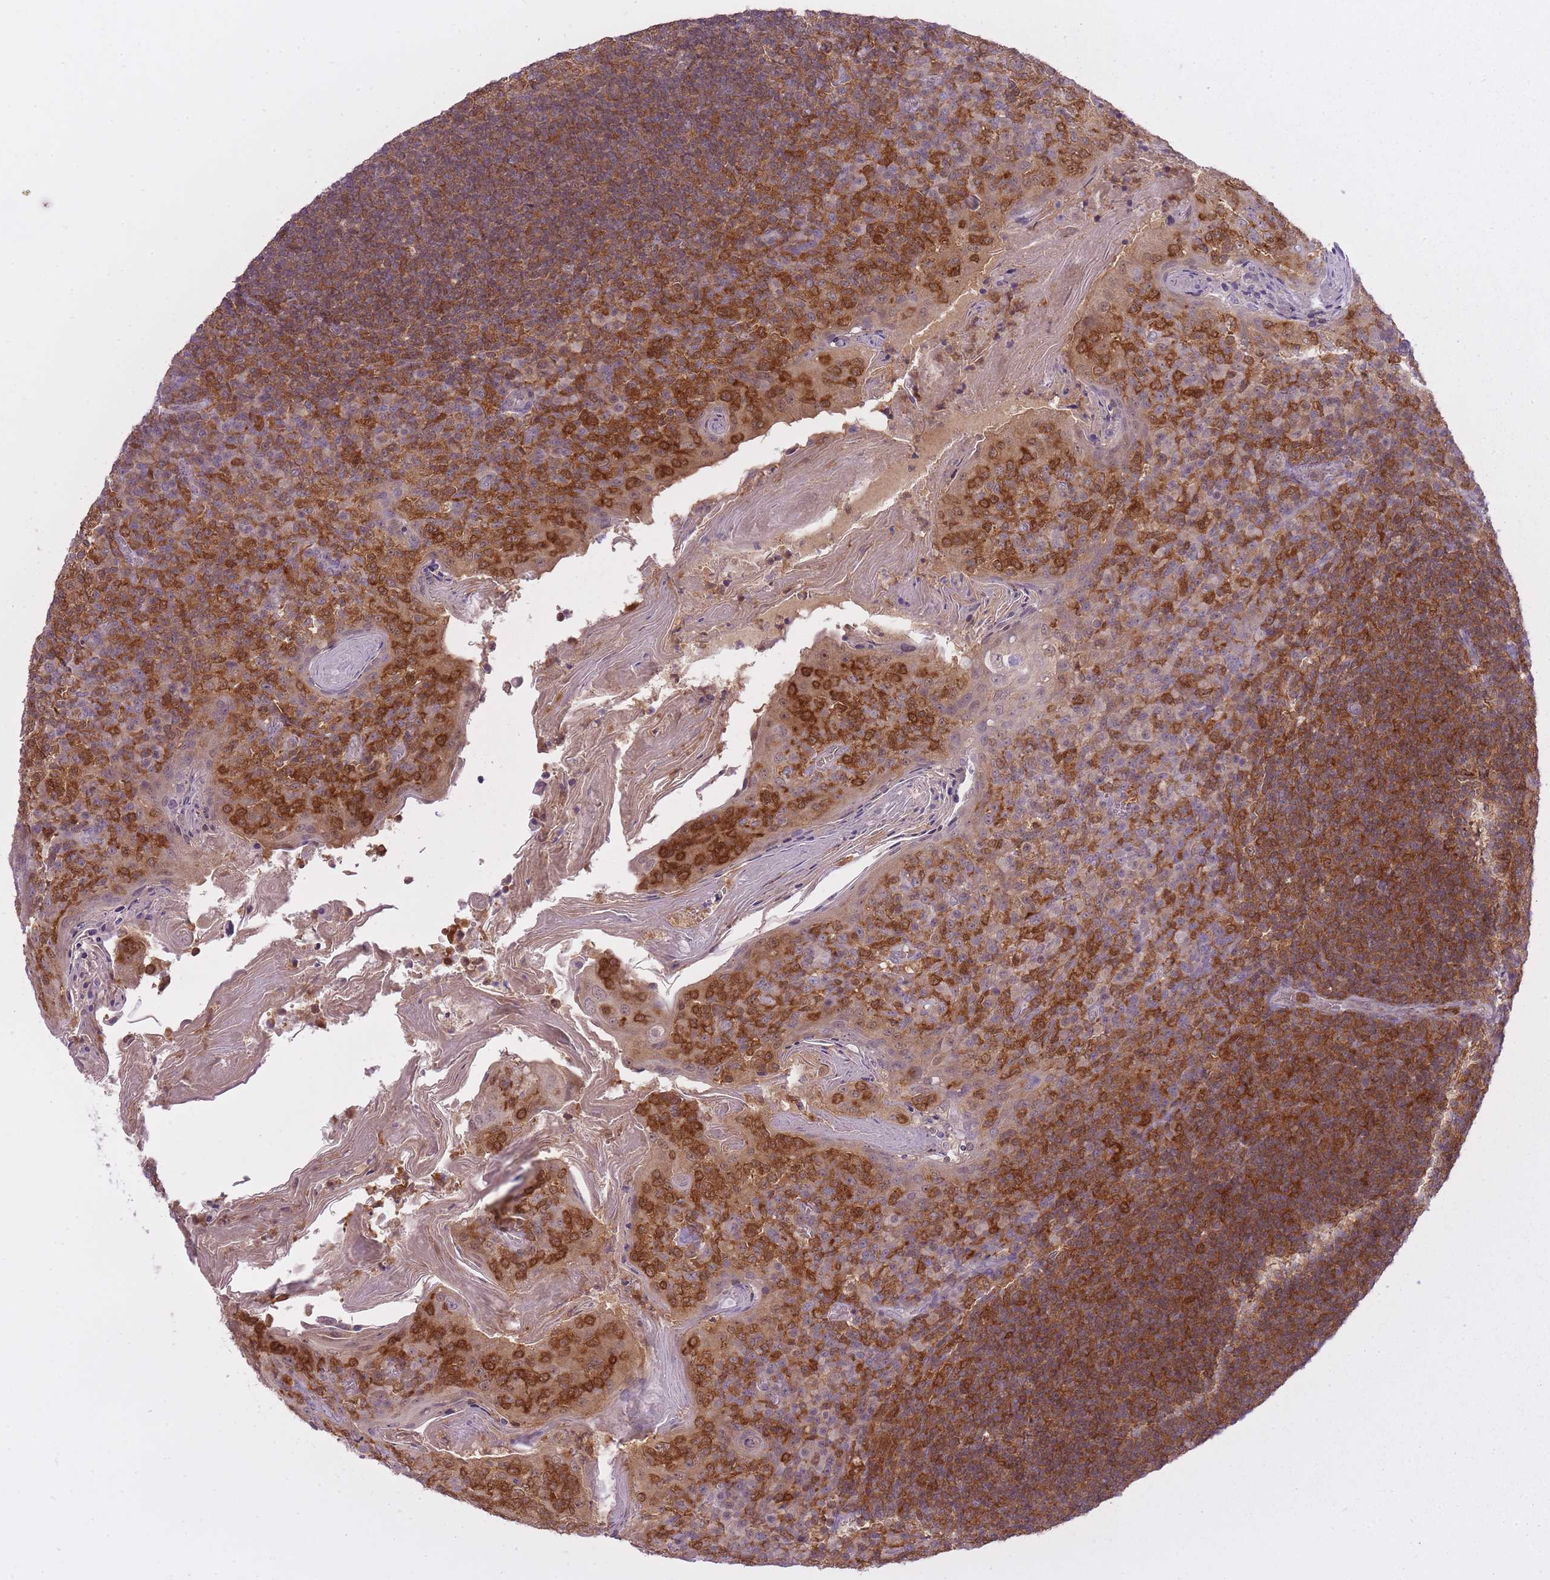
{"staining": {"intensity": "strong", "quantity": ">75%", "location": "cytoplasmic/membranous,nuclear"}, "tissue": "tonsil", "cell_type": "Germinal center cells", "image_type": "normal", "snomed": [{"axis": "morphology", "description": "Normal tissue, NOS"}, {"axis": "topography", "description": "Tonsil"}], "caption": "A high-resolution photomicrograph shows IHC staining of benign tonsil, which exhibits strong cytoplasmic/membranous,nuclear staining in about >75% of germinal center cells.", "gene": "CXorf38", "patient": {"sex": "female", "age": 10}}